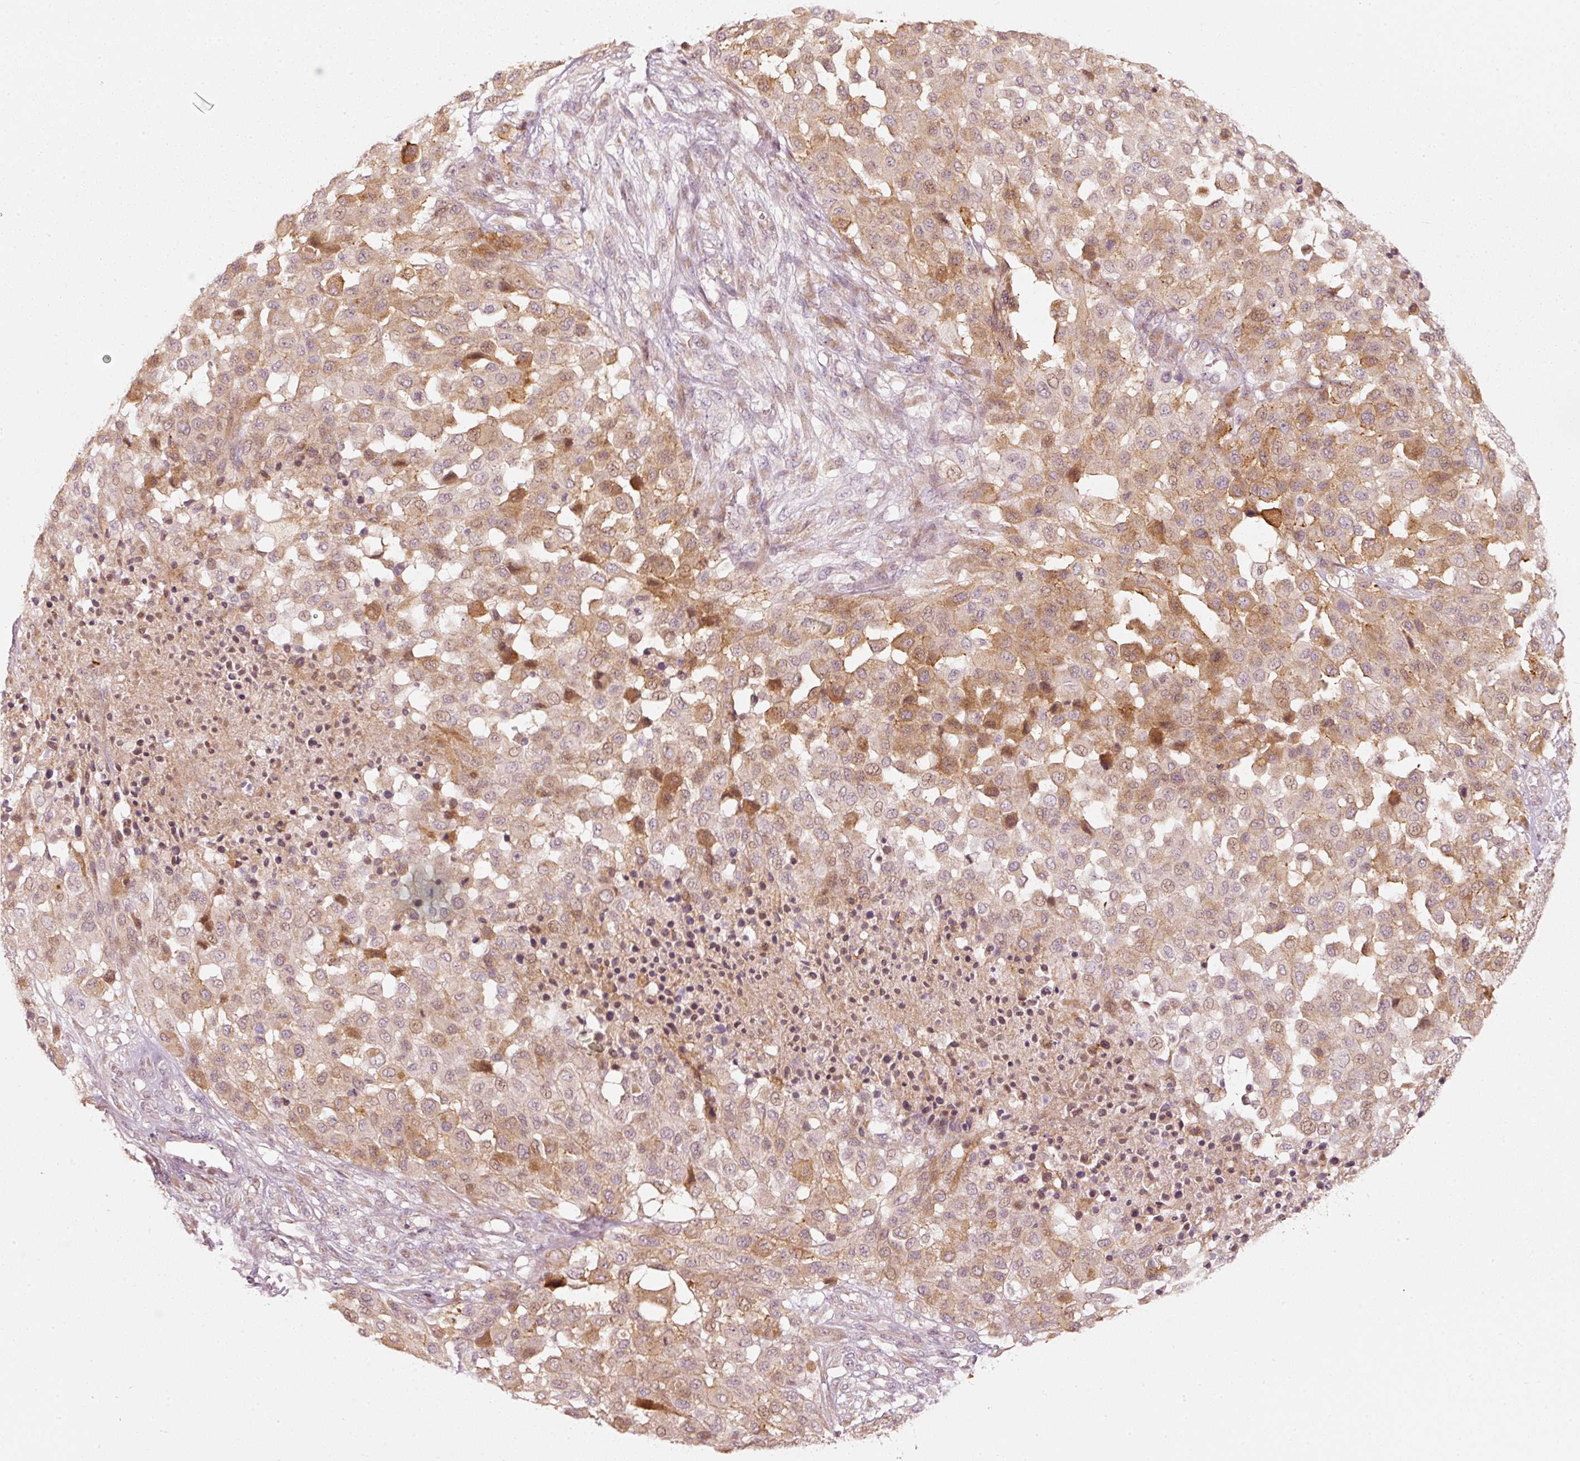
{"staining": {"intensity": "moderate", "quantity": "25%-75%", "location": "cytoplasmic/membranous"}, "tissue": "melanoma", "cell_type": "Tumor cells", "image_type": "cancer", "snomed": [{"axis": "morphology", "description": "Malignant melanoma, Metastatic site"}, {"axis": "topography", "description": "Skin"}], "caption": "This is a micrograph of immunohistochemistry (IHC) staining of melanoma, which shows moderate staining in the cytoplasmic/membranous of tumor cells.", "gene": "SLC20A1", "patient": {"sex": "female", "age": 81}}